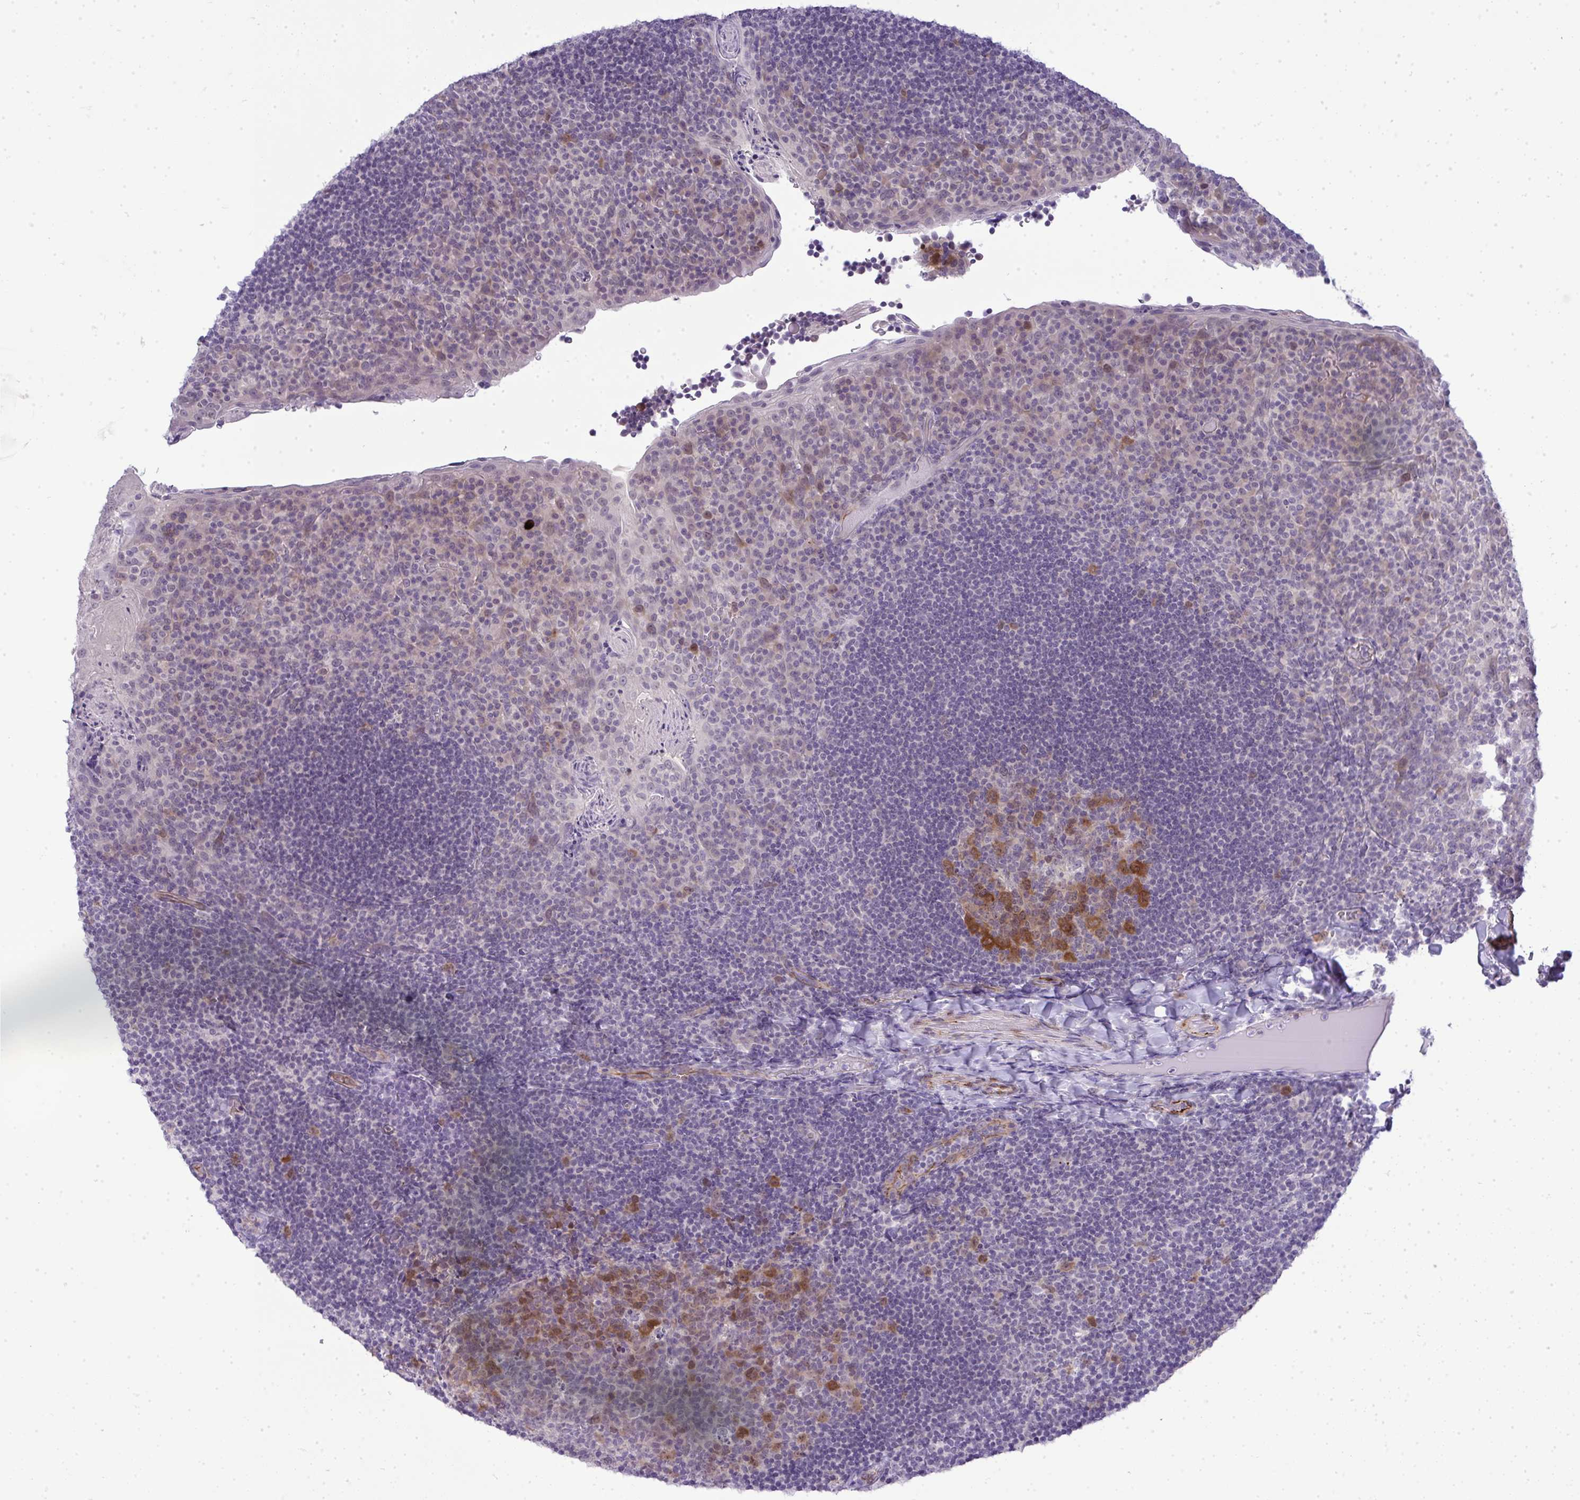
{"staining": {"intensity": "moderate", "quantity": "25%-75%", "location": "cytoplasmic/membranous"}, "tissue": "tonsil", "cell_type": "Germinal center cells", "image_type": "normal", "snomed": [{"axis": "morphology", "description": "Normal tissue, NOS"}, {"axis": "topography", "description": "Tonsil"}], "caption": "The photomicrograph demonstrates a brown stain indicating the presence of a protein in the cytoplasmic/membranous of germinal center cells in tonsil.", "gene": "UBE2S", "patient": {"sex": "male", "age": 17}}